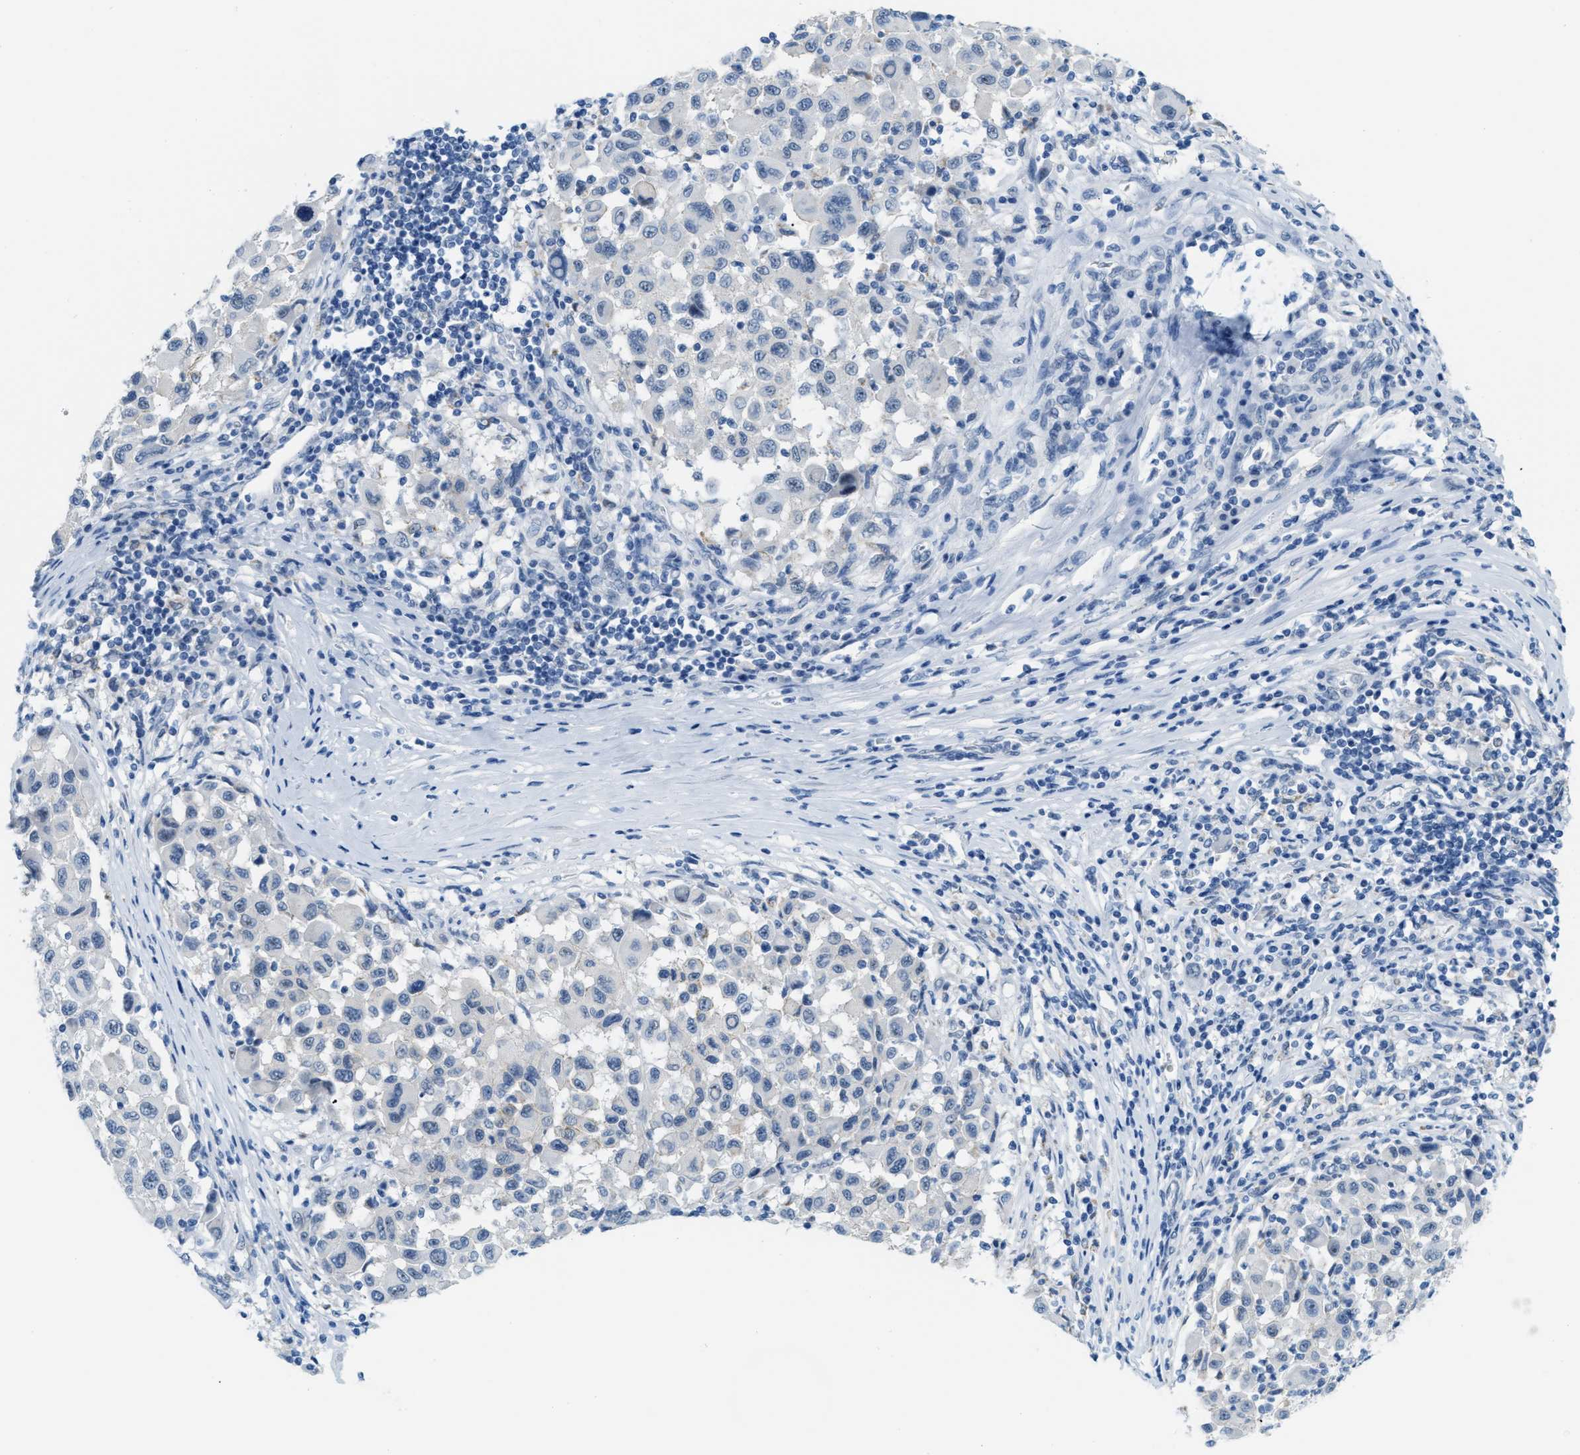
{"staining": {"intensity": "negative", "quantity": "none", "location": "none"}, "tissue": "melanoma", "cell_type": "Tumor cells", "image_type": "cancer", "snomed": [{"axis": "morphology", "description": "Malignant melanoma, Metastatic site"}, {"axis": "topography", "description": "Lymph node"}], "caption": "An immunohistochemistry (IHC) histopathology image of malignant melanoma (metastatic site) is shown. There is no staining in tumor cells of malignant melanoma (metastatic site). Brightfield microscopy of IHC stained with DAB (brown) and hematoxylin (blue), captured at high magnification.", "gene": "PHRF1", "patient": {"sex": "male", "age": 61}}